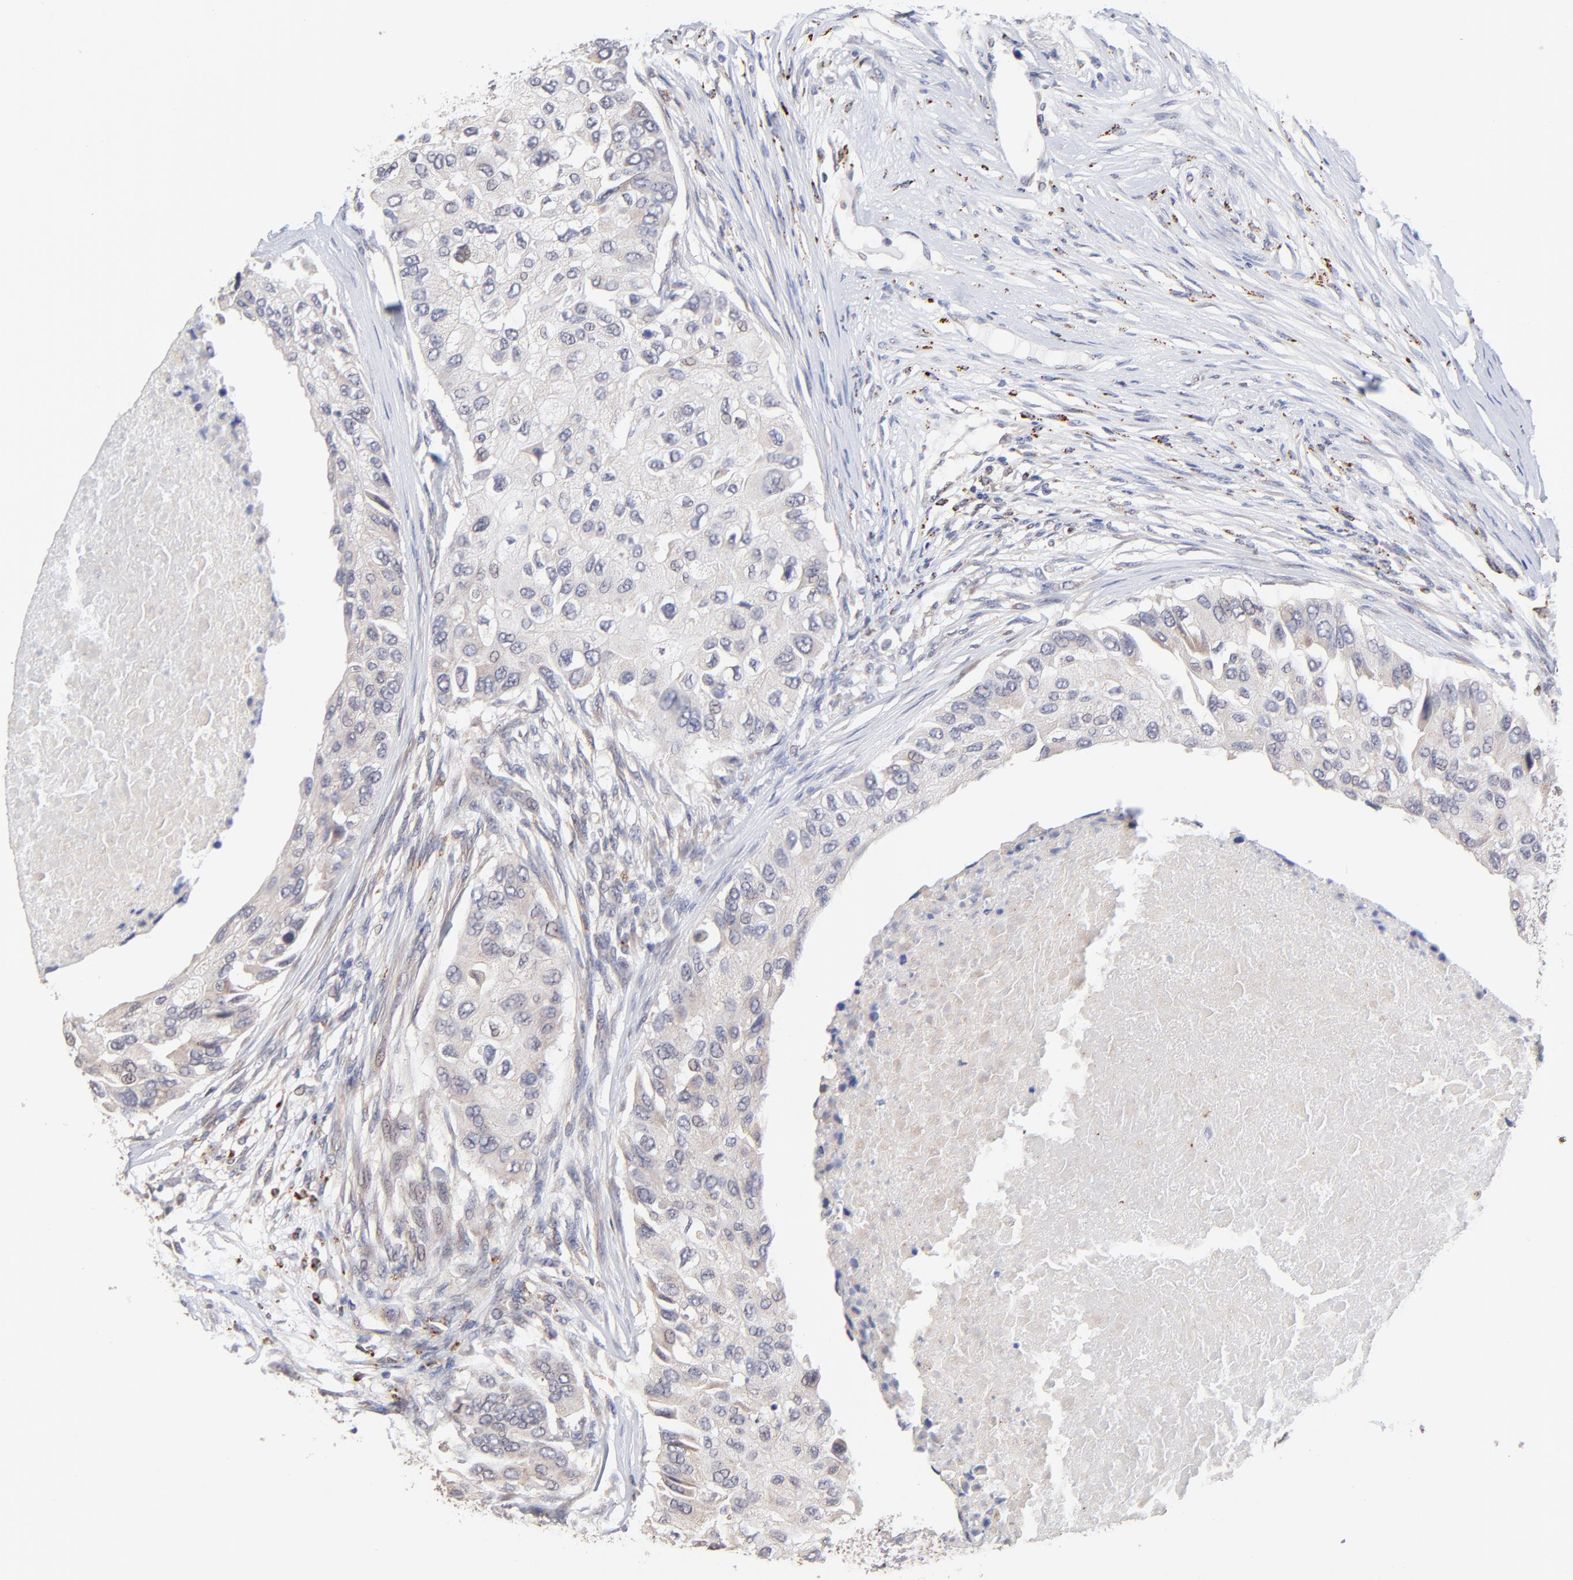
{"staining": {"intensity": "negative", "quantity": "none", "location": "none"}, "tissue": "breast cancer", "cell_type": "Tumor cells", "image_type": "cancer", "snomed": [{"axis": "morphology", "description": "Normal tissue, NOS"}, {"axis": "morphology", "description": "Duct carcinoma"}, {"axis": "topography", "description": "Breast"}], "caption": "A micrograph of human infiltrating ductal carcinoma (breast) is negative for staining in tumor cells. (DAB (3,3'-diaminobenzidine) immunohistochemistry (IHC), high magnification).", "gene": "PDE4B", "patient": {"sex": "female", "age": 49}}